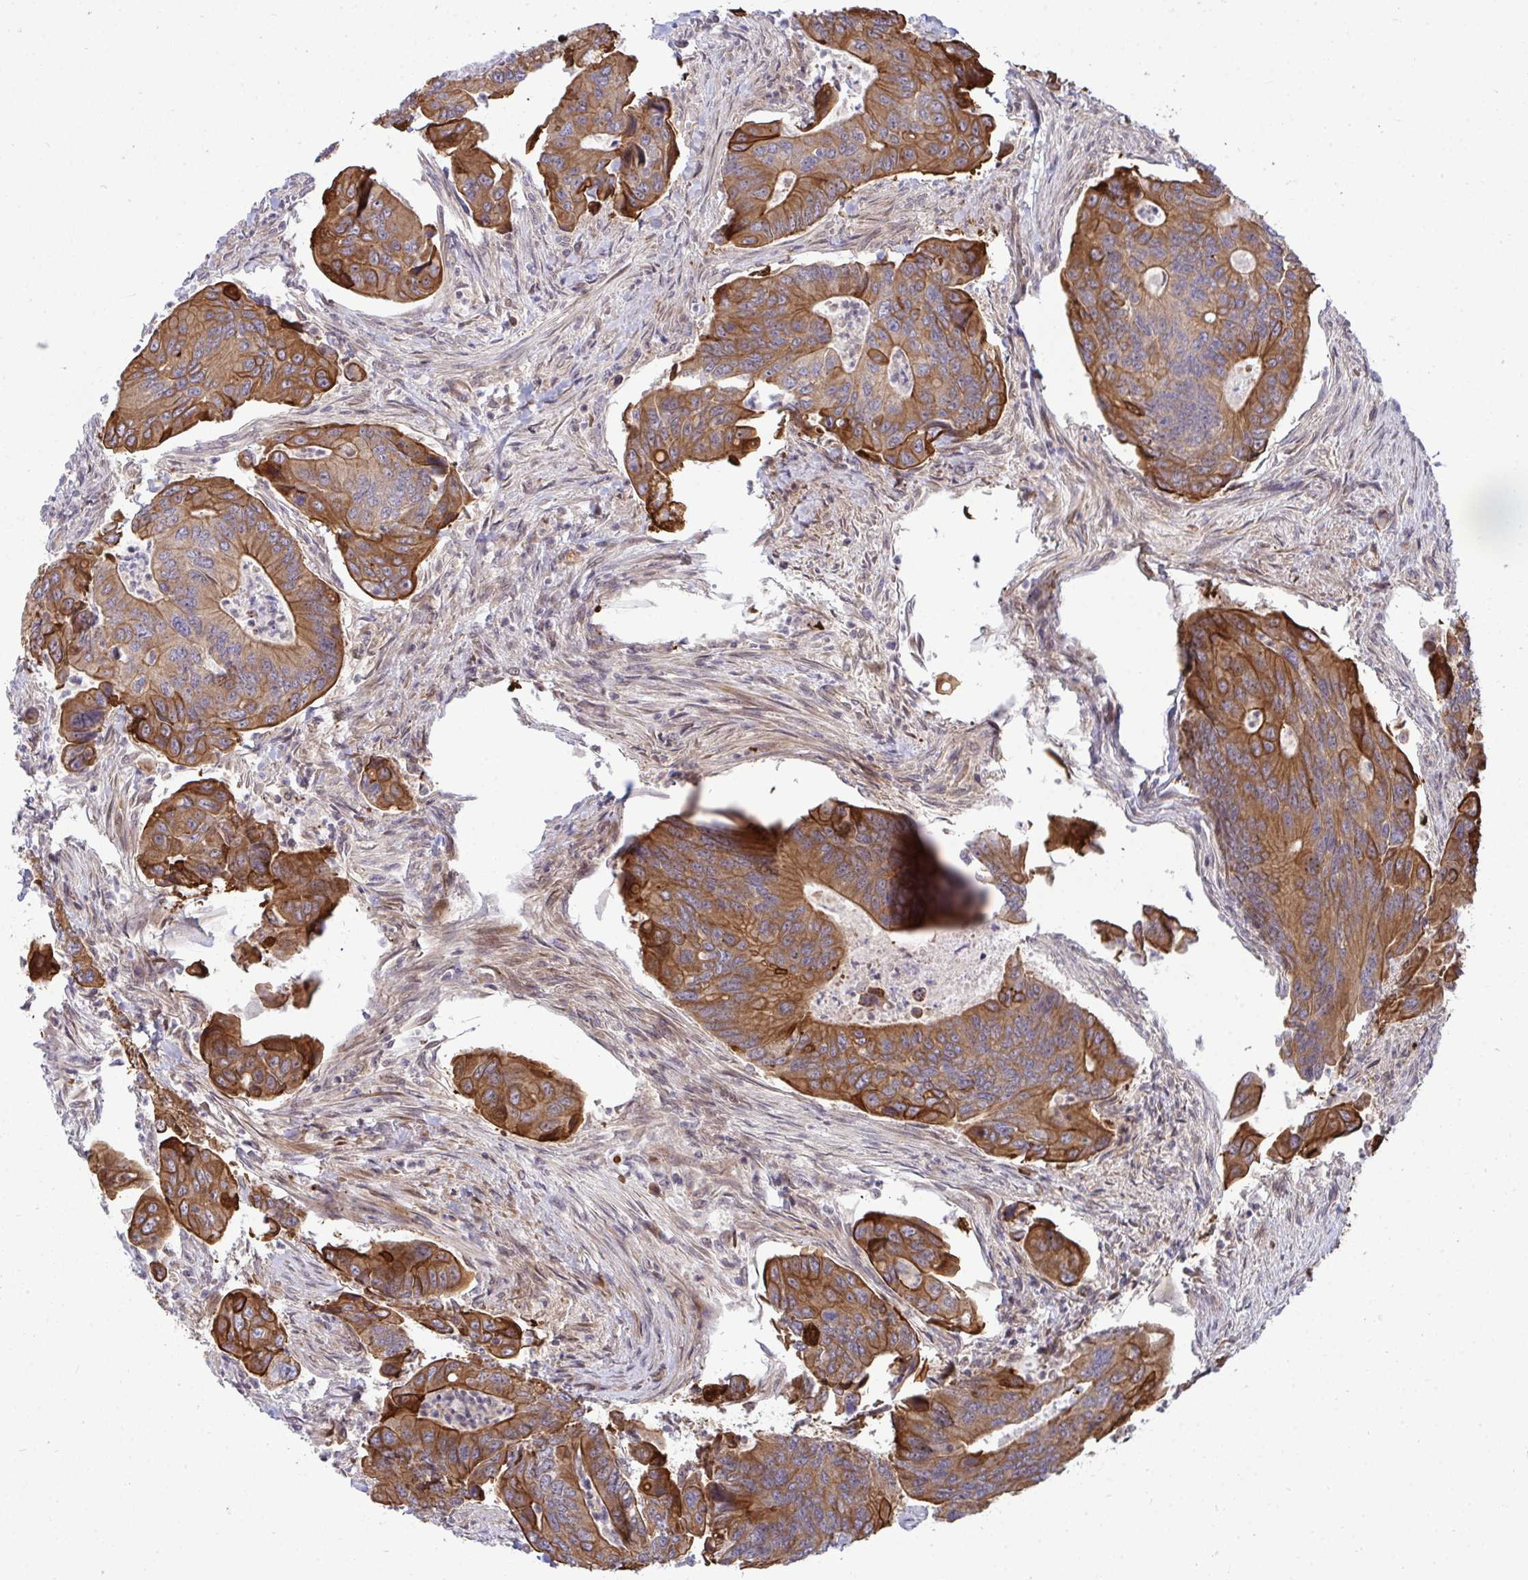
{"staining": {"intensity": "strong", "quantity": ">75%", "location": "cytoplasmic/membranous"}, "tissue": "colorectal cancer", "cell_type": "Tumor cells", "image_type": "cancer", "snomed": [{"axis": "morphology", "description": "Adenocarcinoma, NOS"}, {"axis": "topography", "description": "Colon"}], "caption": "This histopathology image demonstrates immunohistochemistry (IHC) staining of colorectal adenocarcinoma, with high strong cytoplasmic/membranous expression in approximately >75% of tumor cells.", "gene": "TRIM44", "patient": {"sex": "female", "age": 67}}